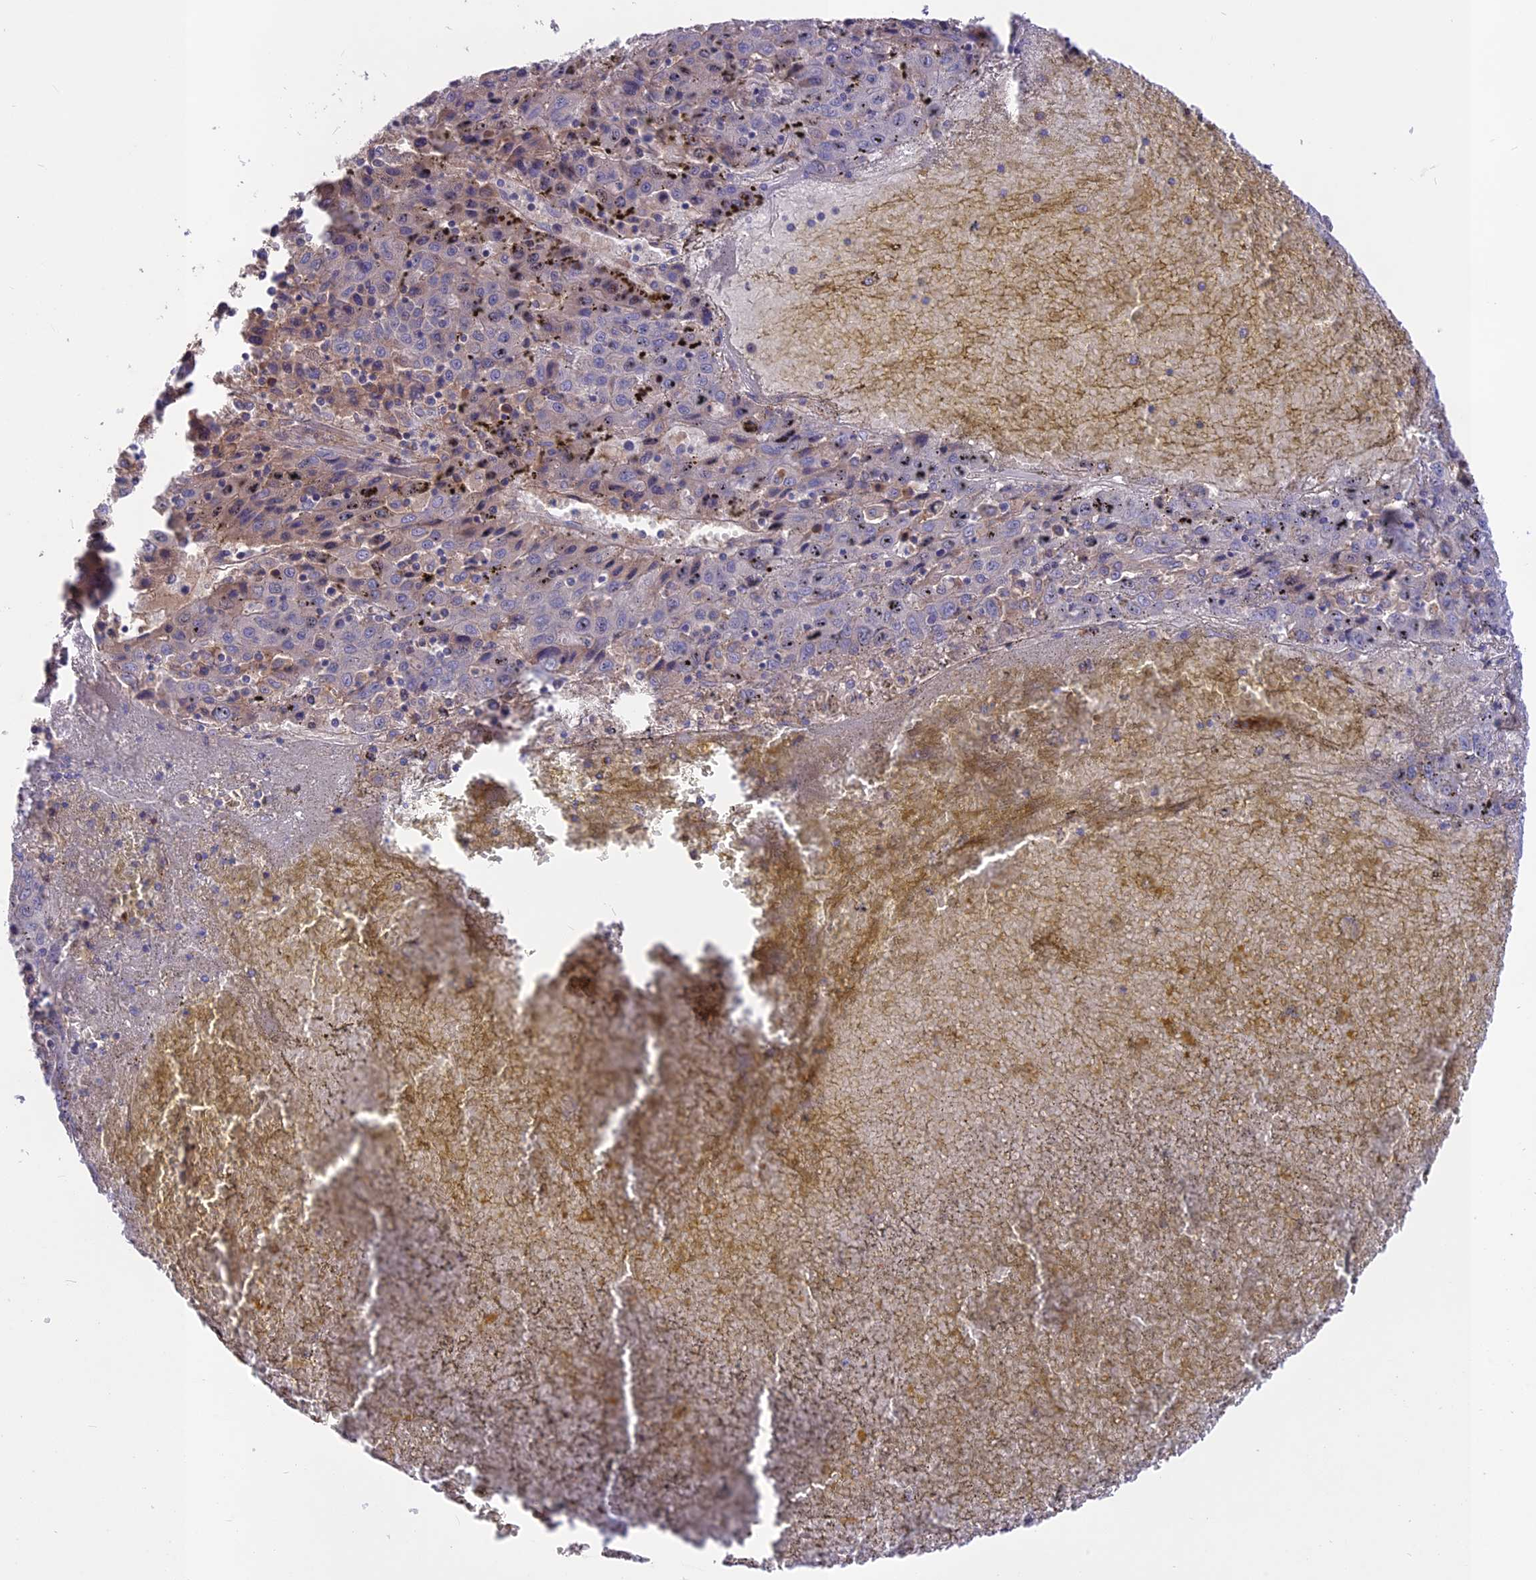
{"staining": {"intensity": "negative", "quantity": "none", "location": "none"}, "tissue": "liver cancer", "cell_type": "Tumor cells", "image_type": "cancer", "snomed": [{"axis": "morphology", "description": "Carcinoma, Hepatocellular, NOS"}, {"axis": "topography", "description": "Liver"}], "caption": "Immunohistochemical staining of human hepatocellular carcinoma (liver) exhibits no significant staining in tumor cells. (Immunohistochemistry, brightfield microscopy, high magnification).", "gene": "ADO", "patient": {"sex": "female", "age": 53}}